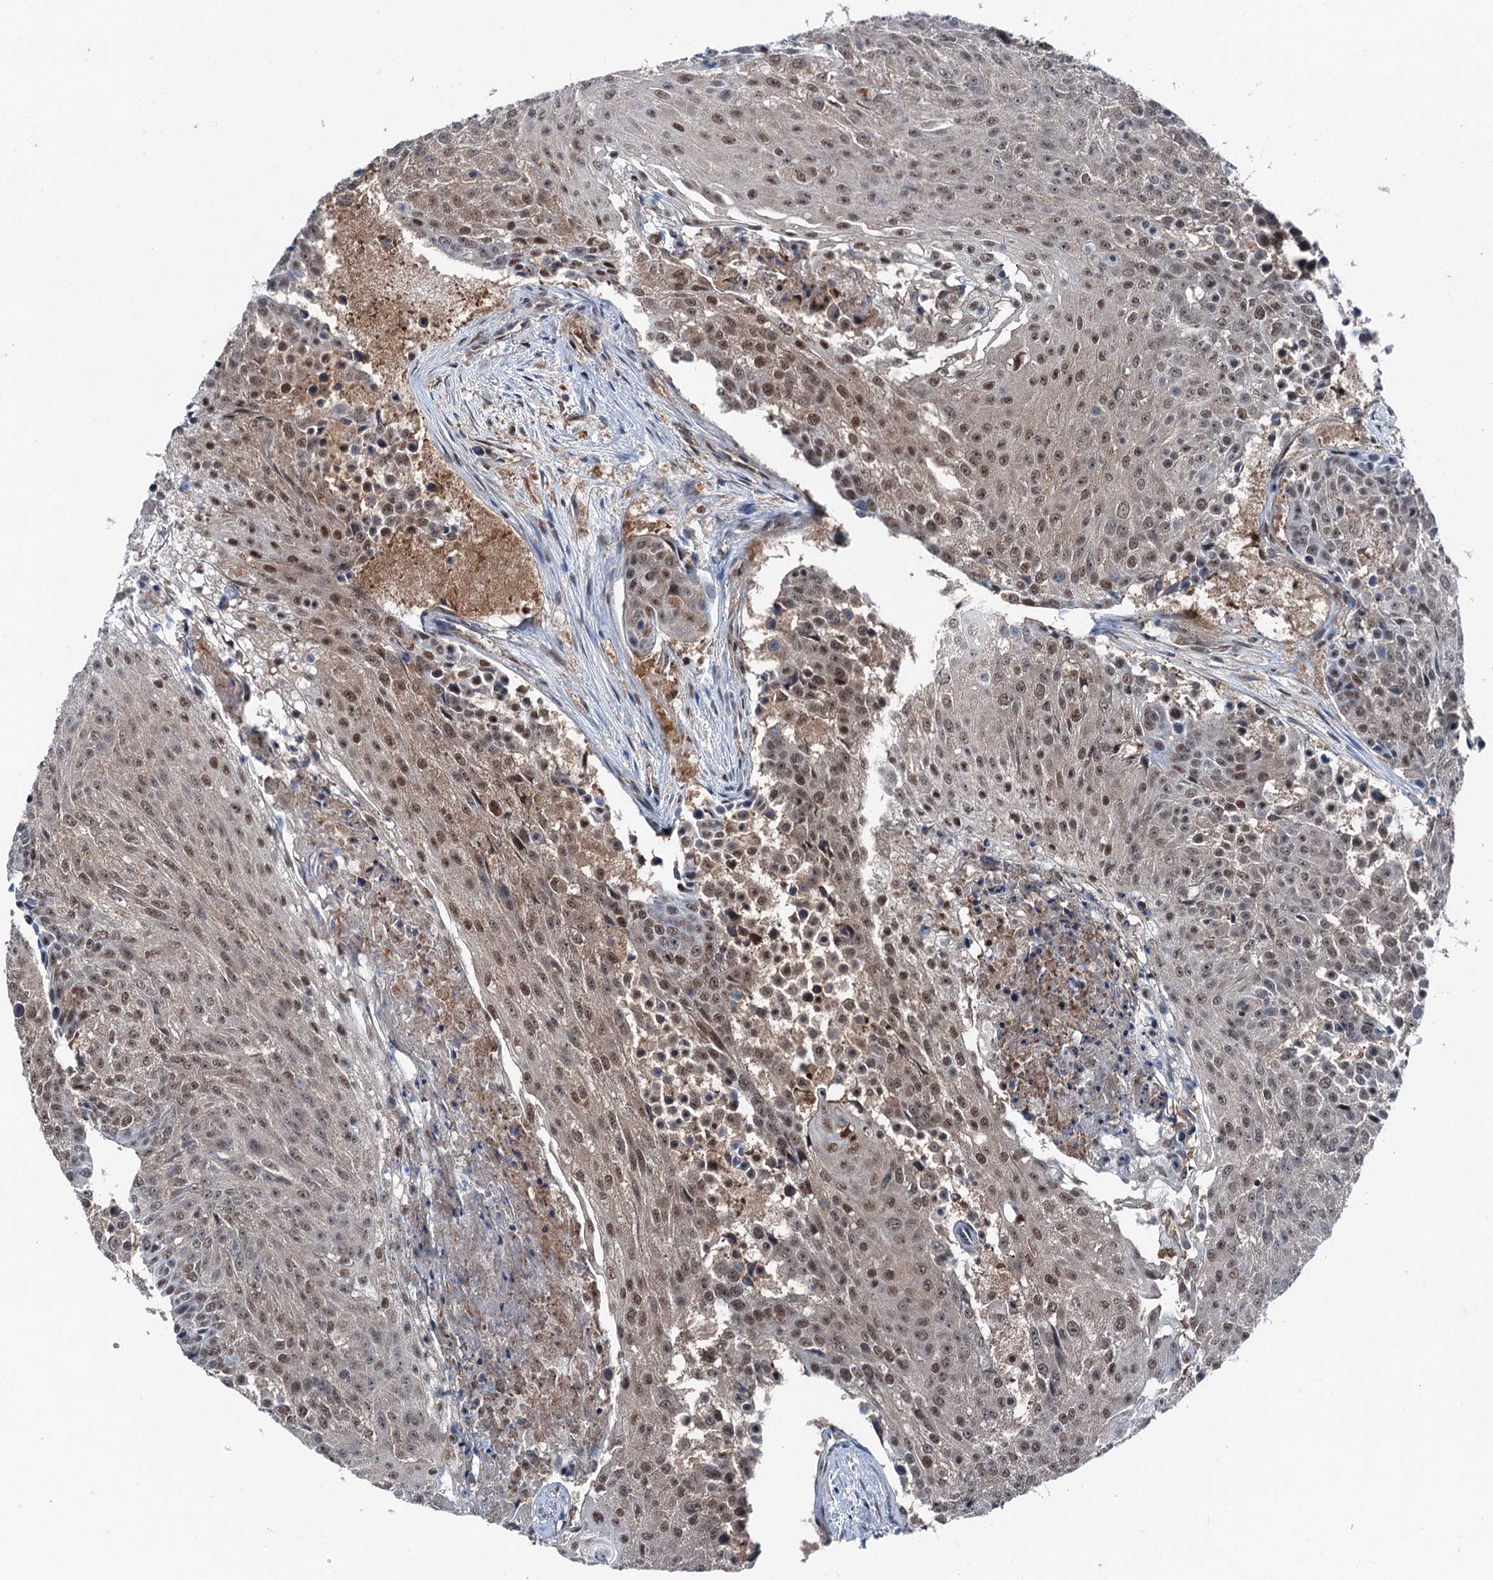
{"staining": {"intensity": "moderate", "quantity": ">75%", "location": "cytoplasmic/membranous,nuclear"}, "tissue": "urothelial cancer", "cell_type": "Tumor cells", "image_type": "cancer", "snomed": [{"axis": "morphology", "description": "Urothelial carcinoma, High grade"}, {"axis": "topography", "description": "Urinary bladder"}], "caption": "Human urothelial cancer stained for a protein (brown) demonstrates moderate cytoplasmic/membranous and nuclear positive positivity in about >75% of tumor cells.", "gene": "PSMD13", "patient": {"sex": "female", "age": 63}}